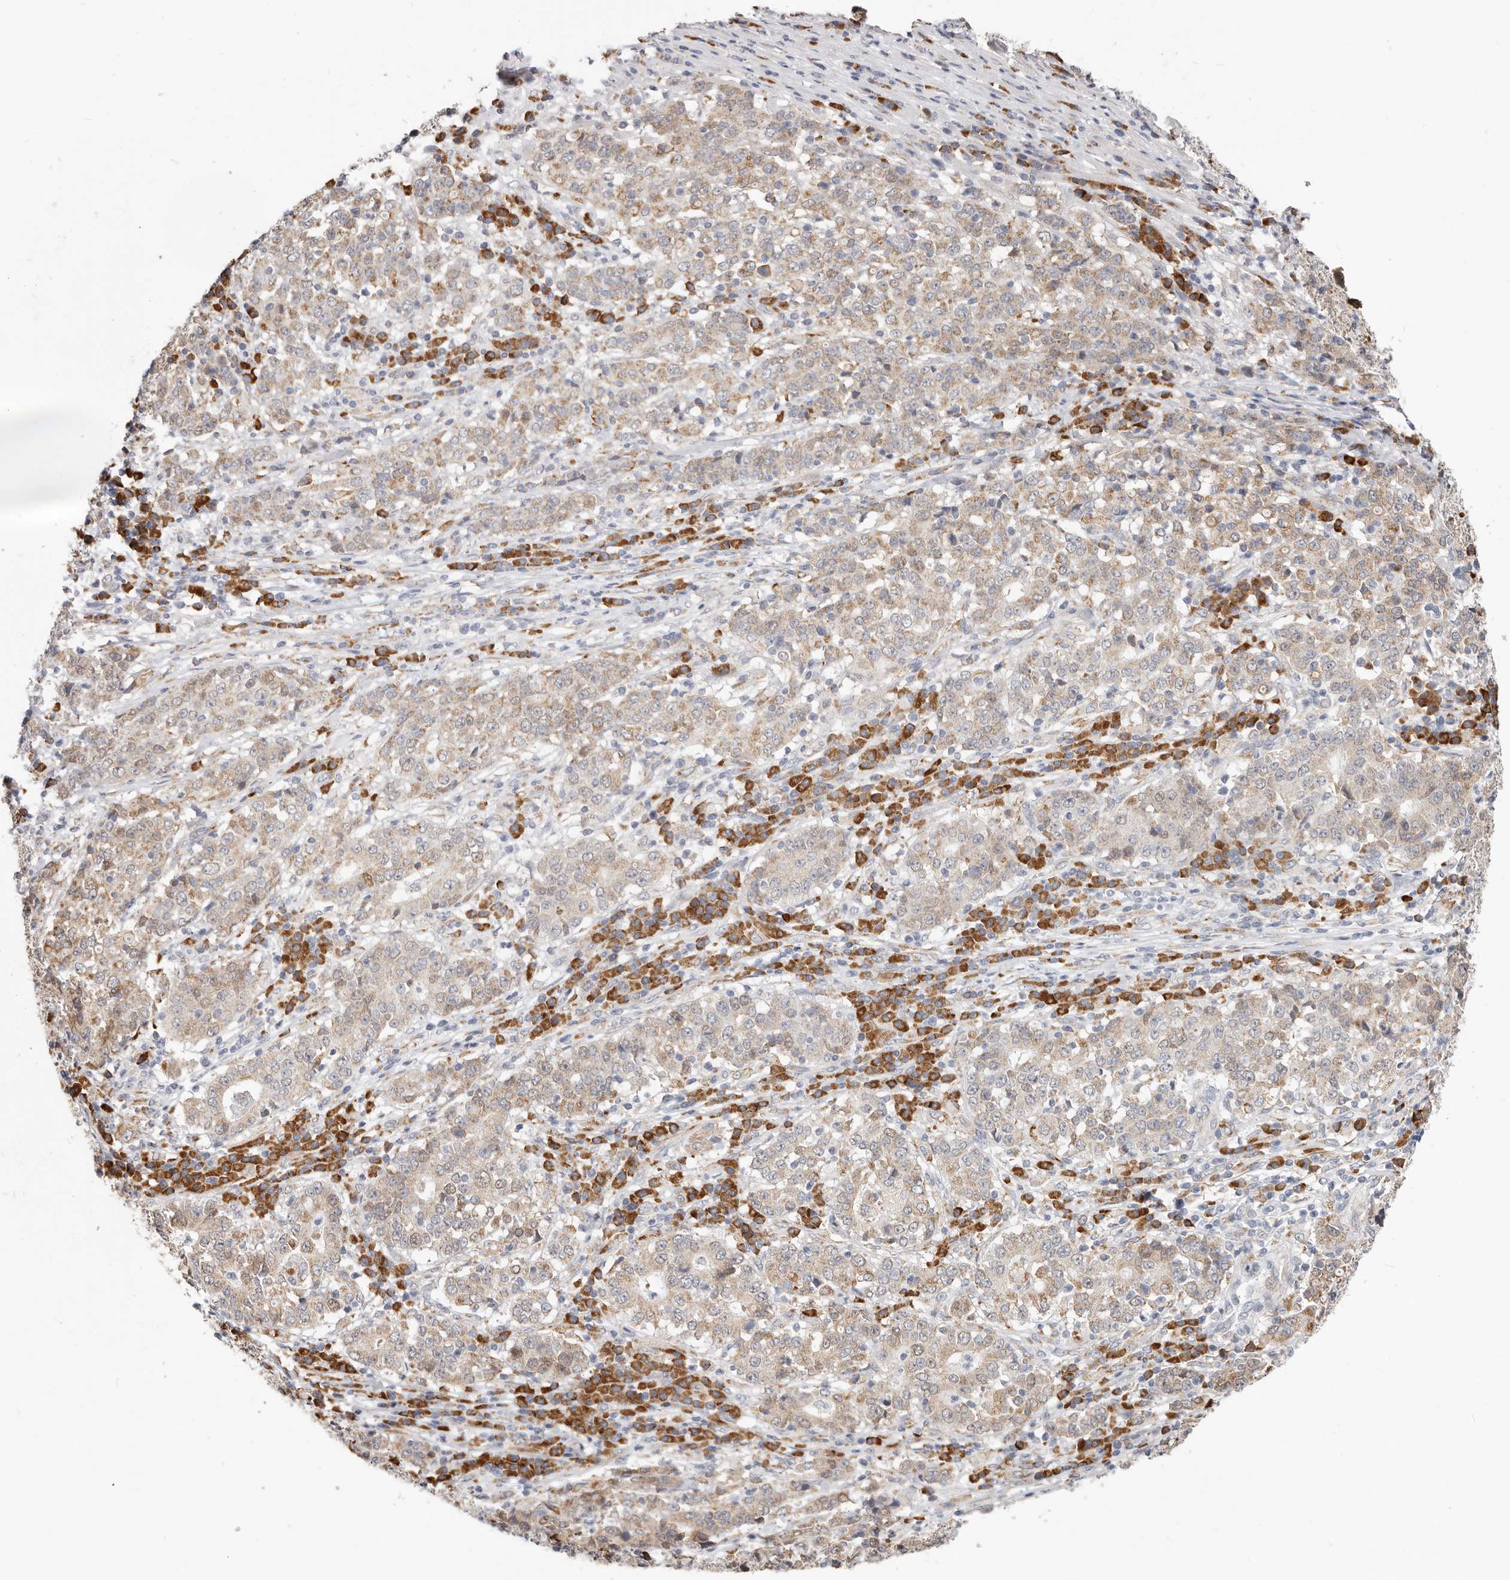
{"staining": {"intensity": "weak", "quantity": ">75%", "location": "cytoplasmic/membranous"}, "tissue": "stomach cancer", "cell_type": "Tumor cells", "image_type": "cancer", "snomed": [{"axis": "morphology", "description": "Adenocarcinoma, NOS"}, {"axis": "topography", "description": "Stomach"}], "caption": "Weak cytoplasmic/membranous positivity is identified in about >75% of tumor cells in adenocarcinoma (stomach).", "gene": "IL32", "patient": {"sex": "male", "age": 59}}